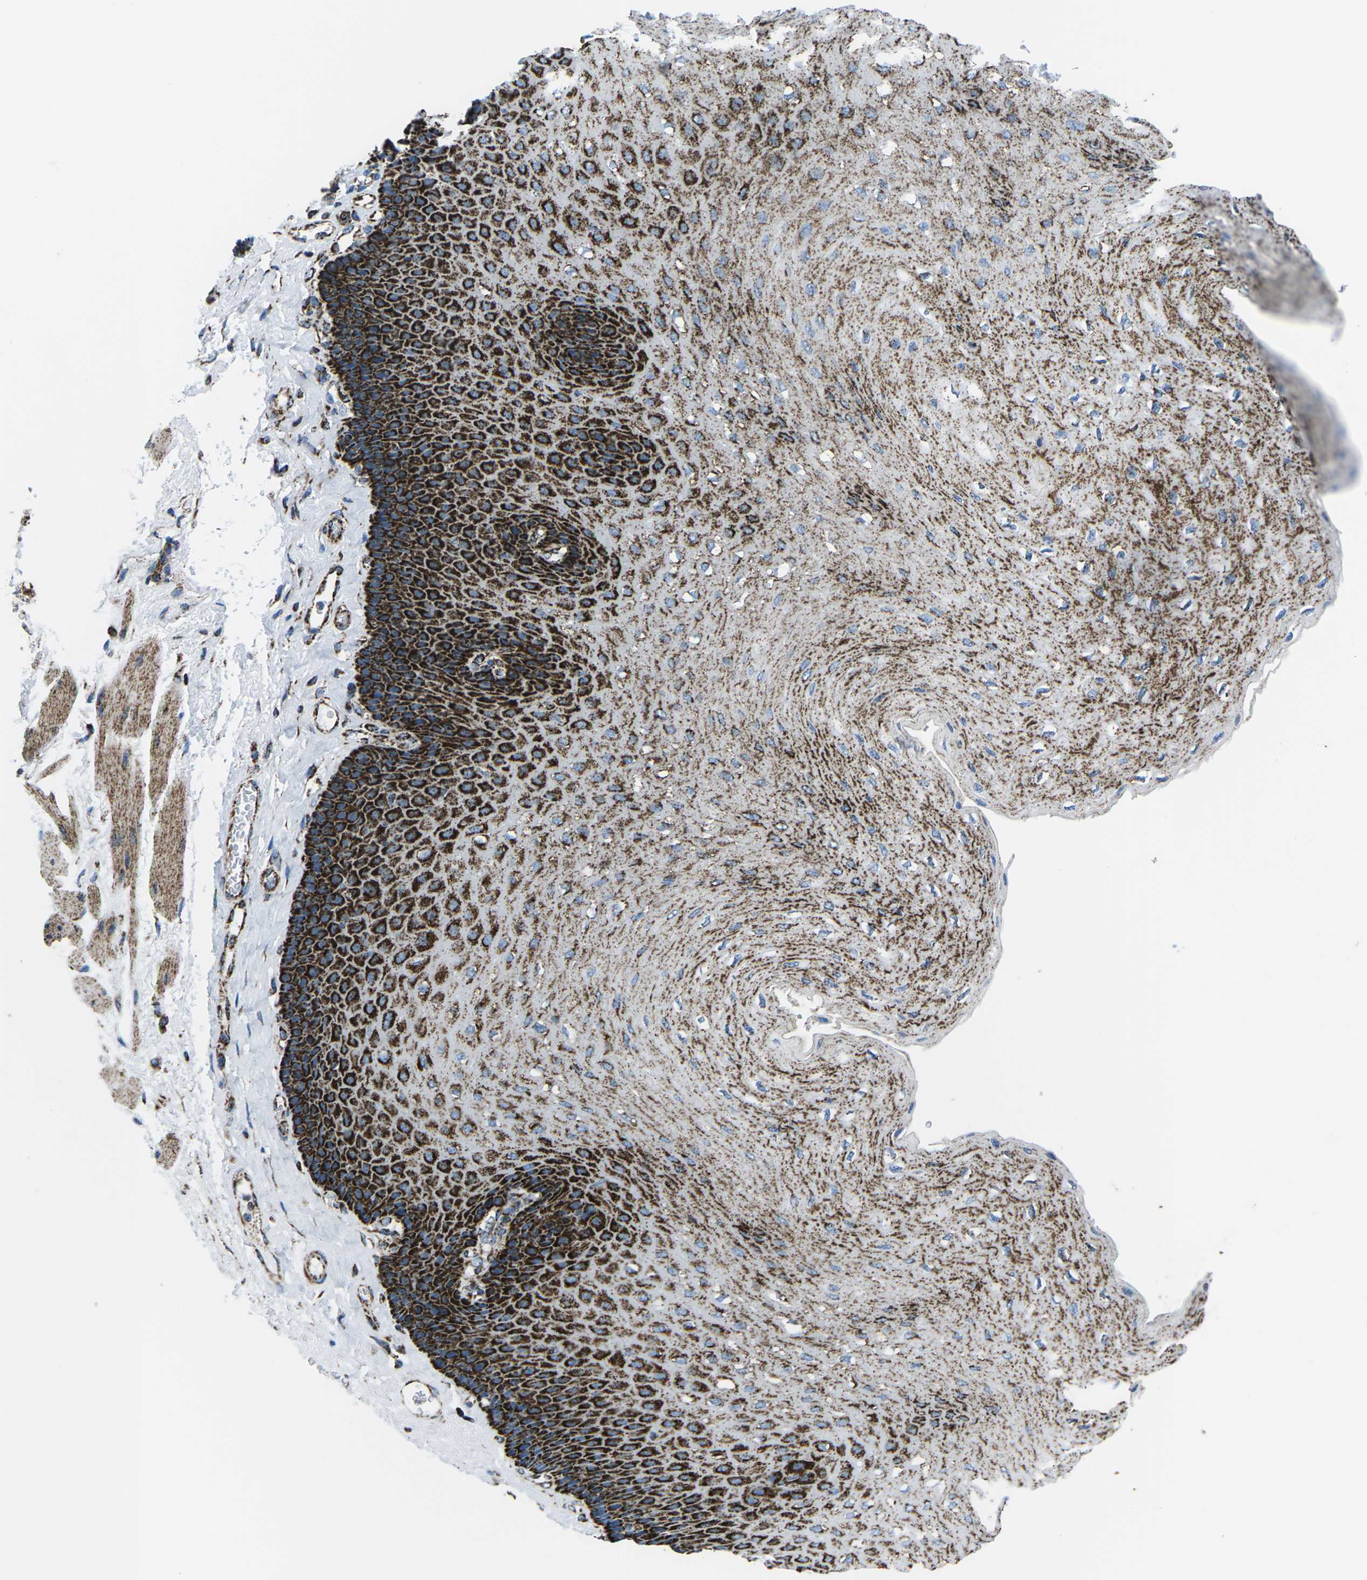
{"staining": {"intensity": "strong", "quantity": ">75%", "location": "cytoplasmic/membranous"}, "tissue": "esophagus", "cell_type": "Squamous epithelial cells", "image_type": "normal", "snomed": [{"axis": "morphology", "description": "Normal tissue, NOS"}, {"axis": "topography", "description": "Esophagus"}], "caption": "This photomicrograph shows IHC staining of normal esophagus, with high strong cytoplasmic/membranous staining in about >75% of squamous epithelial cells.", "gene": "MT", "patient": {"sex": "female", "age": 72}}